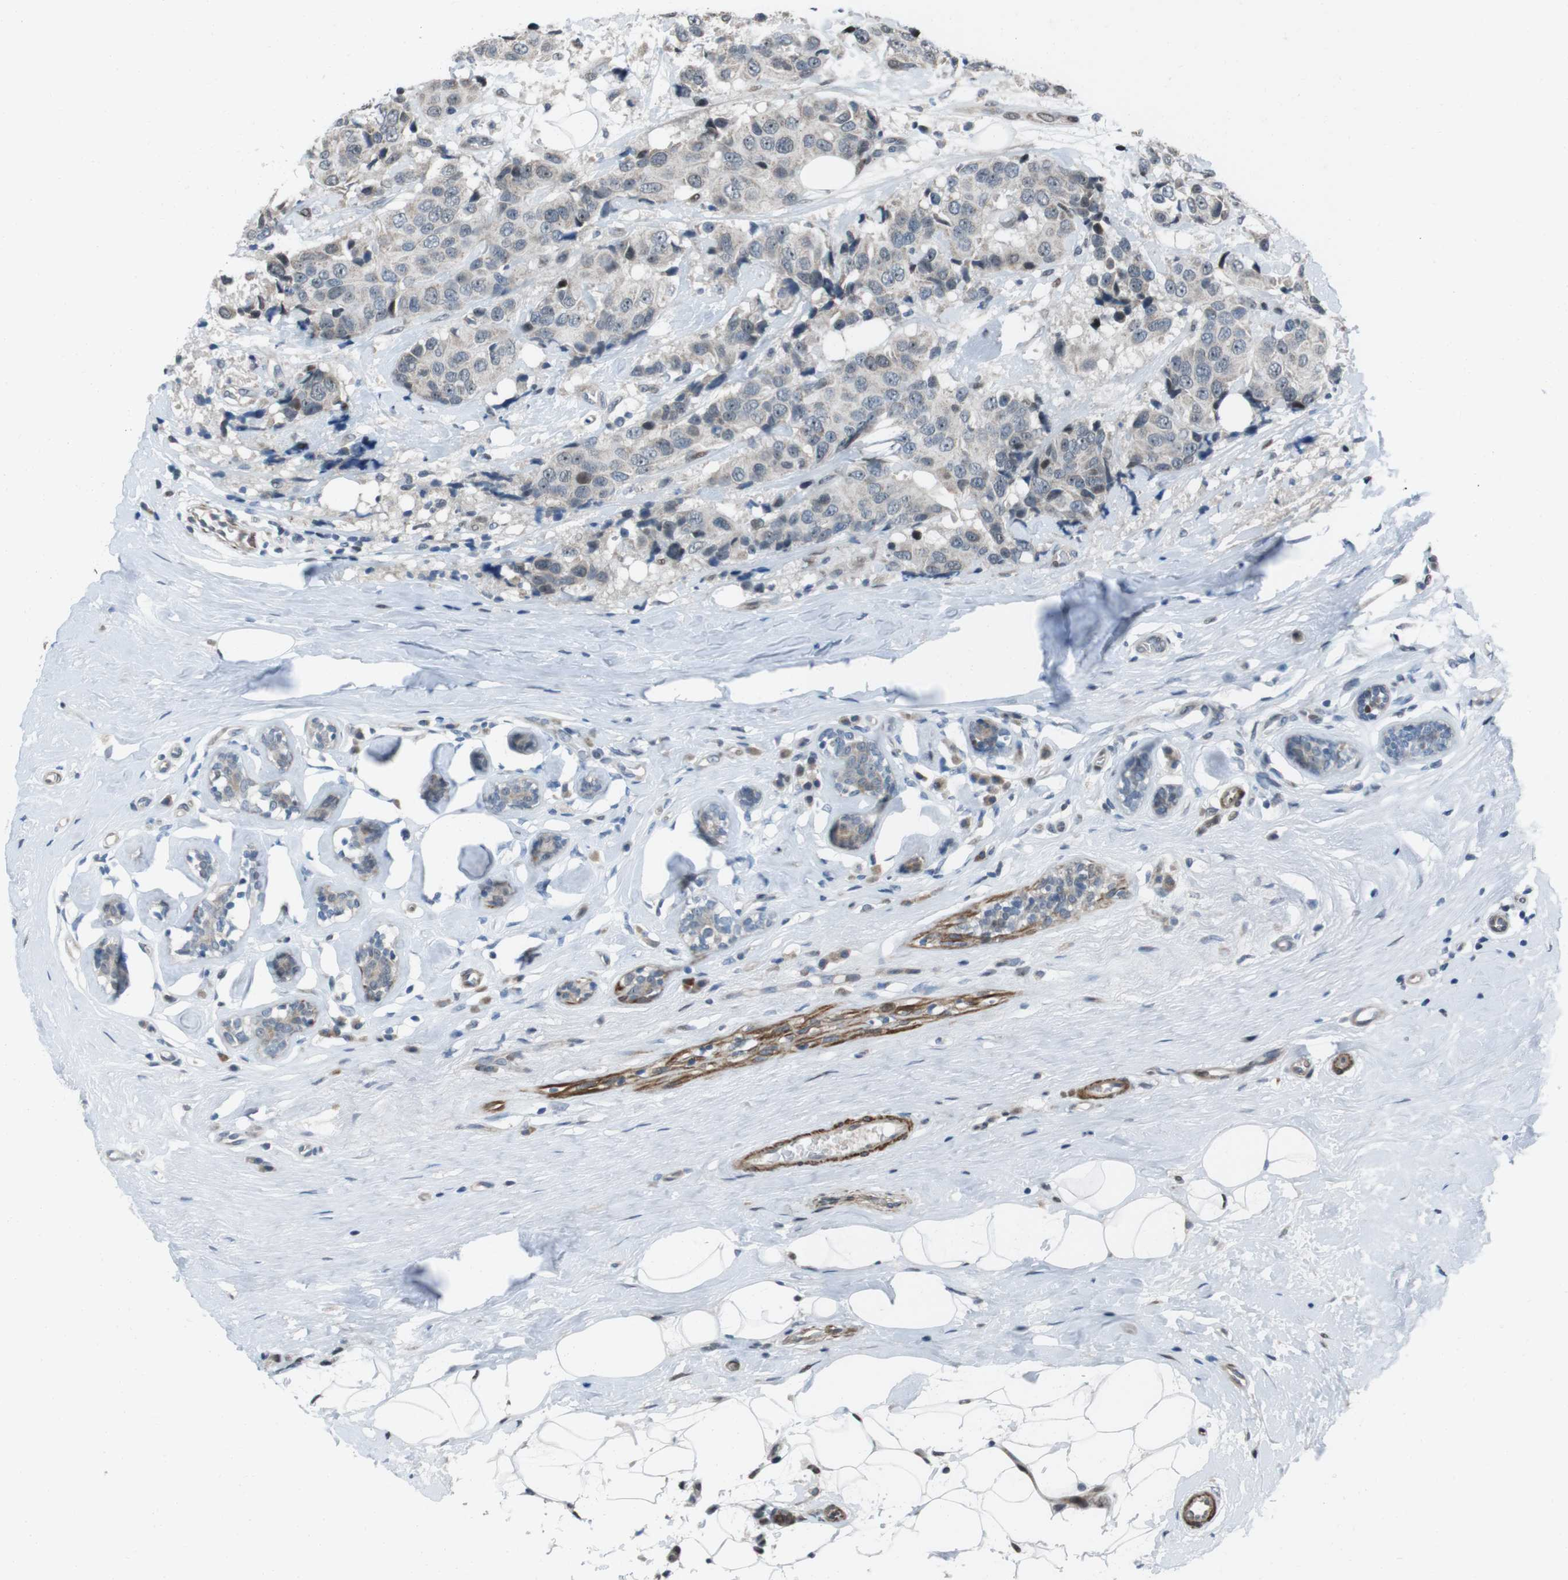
{"staining": {"intensity": "weak", "quantity": "<25%", "location": "nuclear"}, "tissue": "breast cancer", "cell_type": "Tumor cells", "image_type": "cancer", "snomed": [{"axis": "morphology", "description": "Normal tissue, NOS"}, {"axis": "morphology", "description": "Duct carcinoma"}, {"axis": "topography", "description": "Breast"}], "caption": "DAB (3,3'-diaminobenzidine) immunohistochemical staining of human breast invasive ductal carcinoma reveals no significant expression in tumor cells. The staining was performed using DAB (3,3'-diaminobenzidine) to visualize the protein expression in brown, while the nuclei were stained in blue with hematoxylin (Magnification: 20x).", "gene": "PBRM1", "patient": {"sex": "female", "age": 39}}